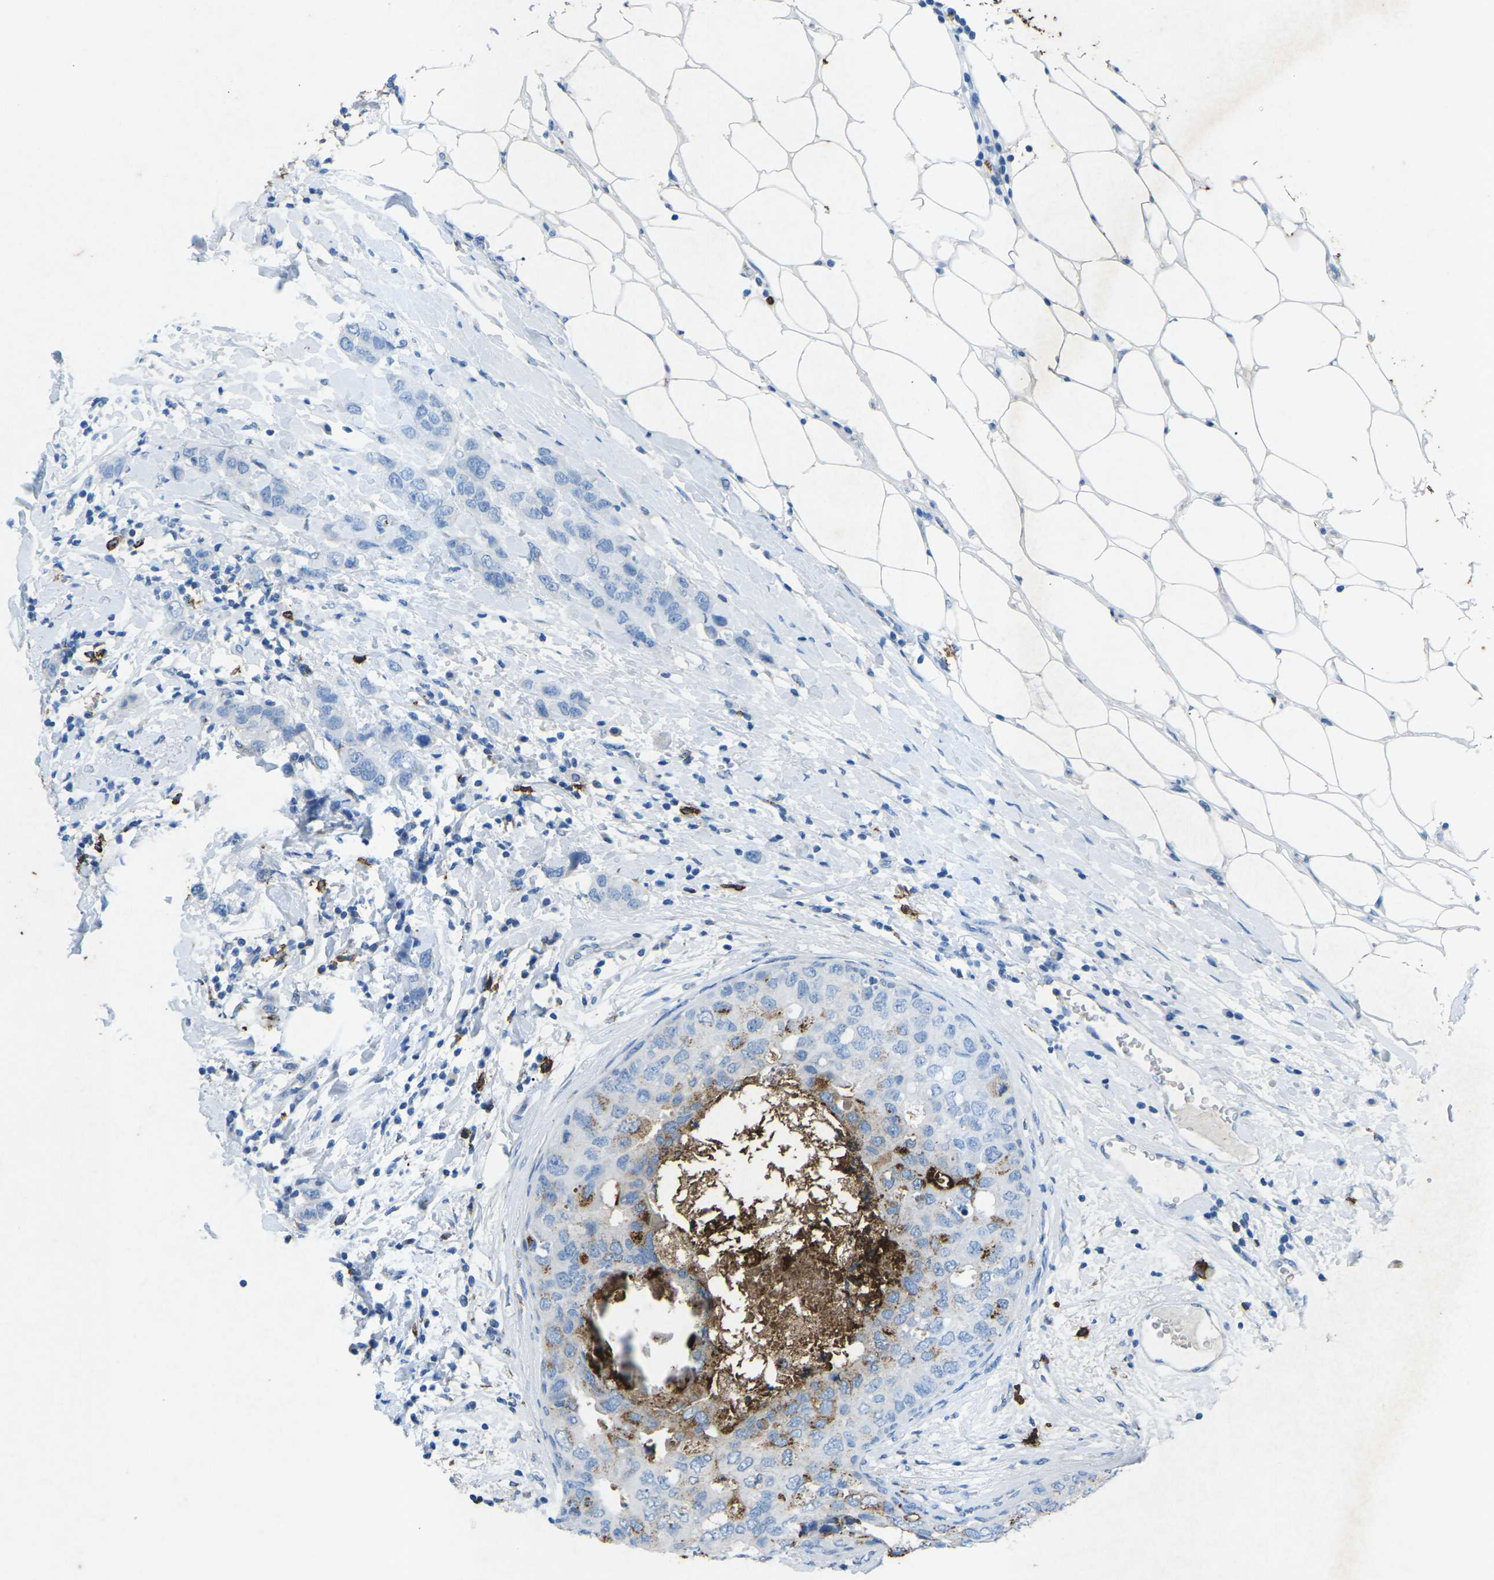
{"staining": {"intensity": "moderate", "quantity": "<25%", "location": "cytoplasmic/membranous"}, "tissue": "breast cancer", "cell_type": "Tumor cells", "image_type": "cancer", "snomed": [{"axis": "morphology", "description": "Duct carcinoma"}, {"axis": "topography", "description": "Breast"}], "caption": "This histopathology image demonstrates breast cancer stained with immunohistochemistry (IHC) to label a protein in brown. The cytoplasmic/membranous of tumor cells show moderate positivity for the protein. Nuclei are counter-stained blue.", "gene": "CTAGE1", "patient": {"sex": "female", "age": 50}}